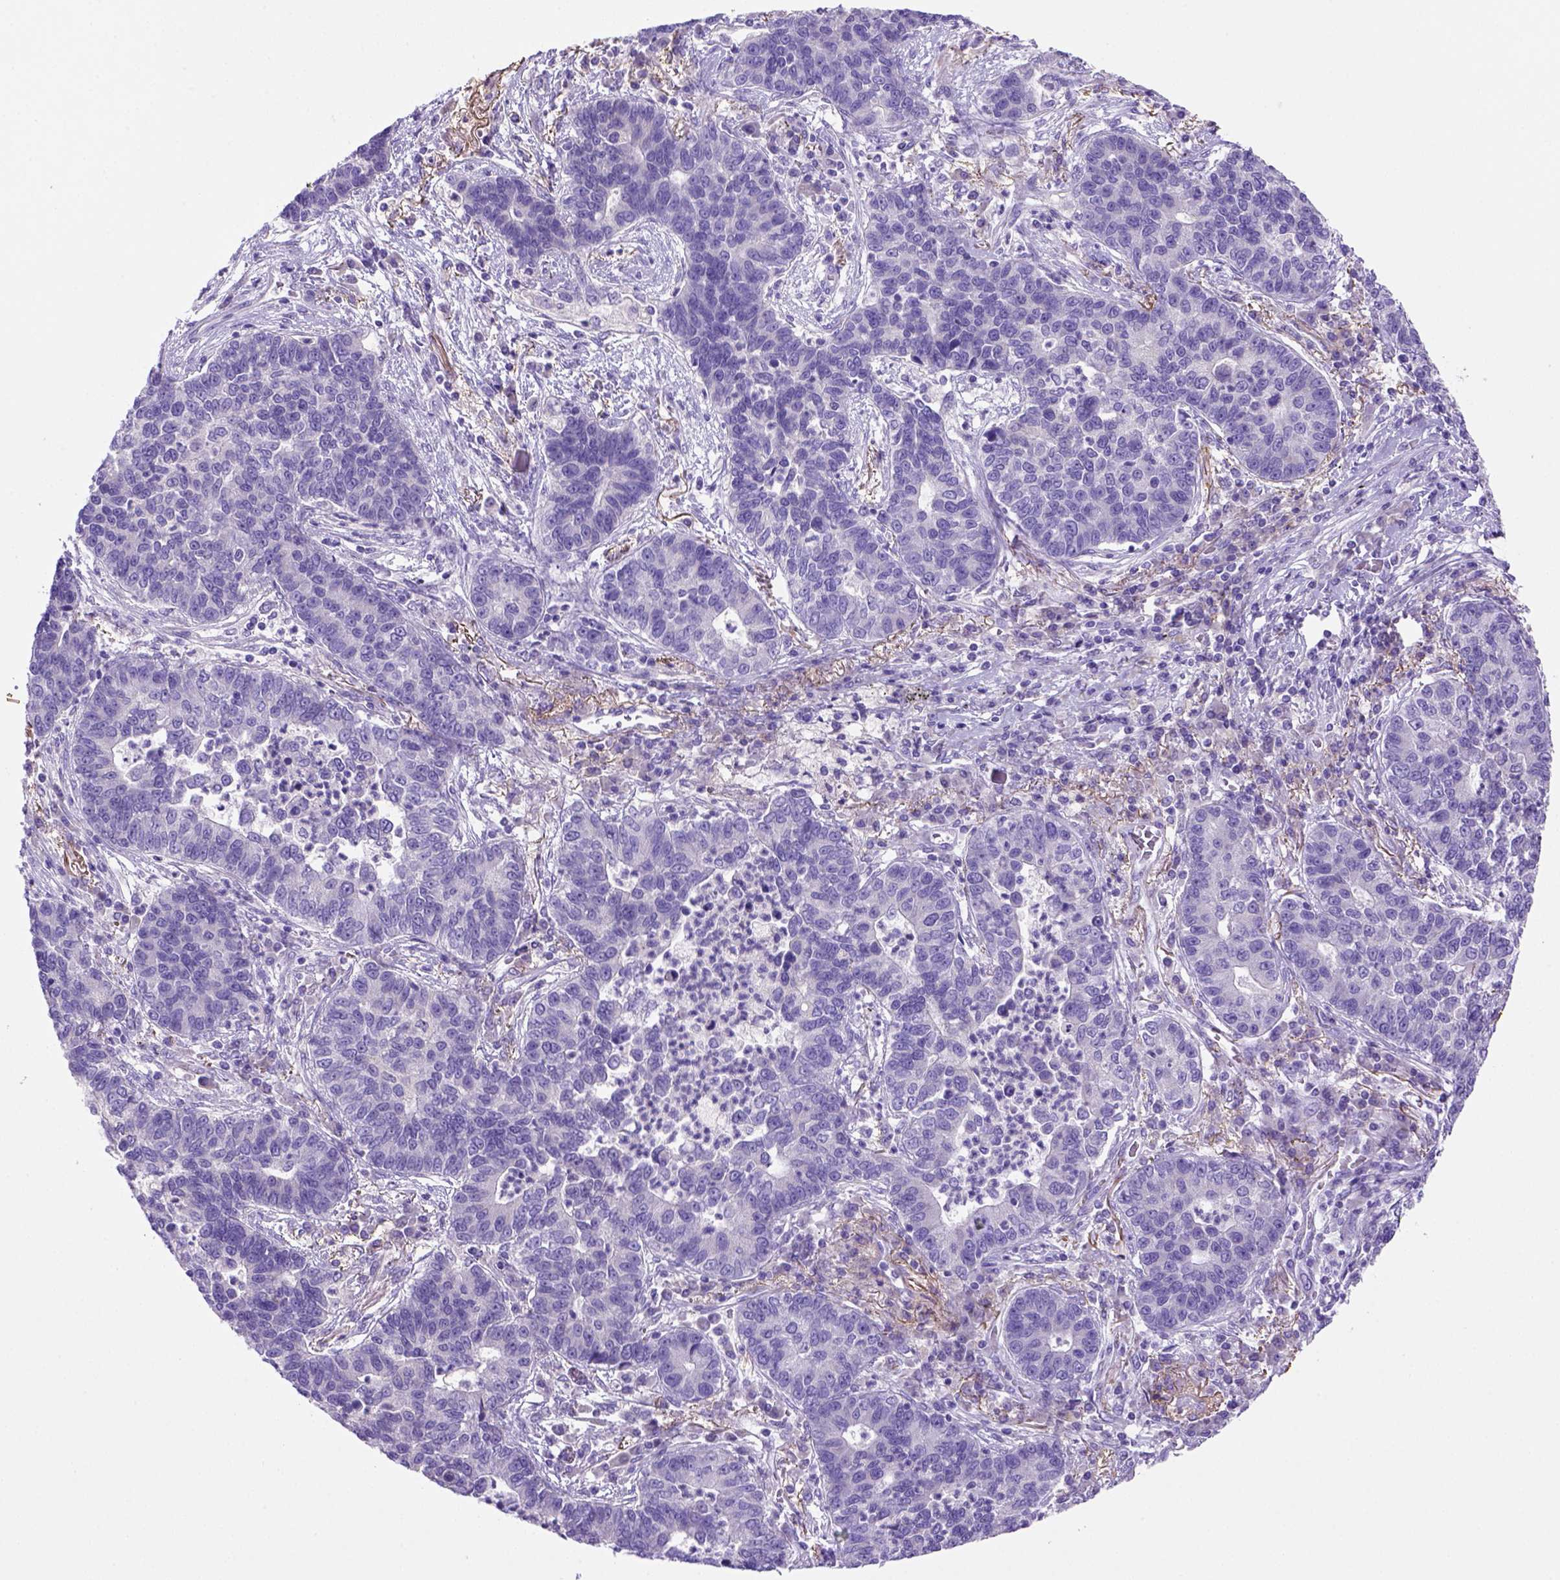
{"staining": {"intensity": "negative", "quantity": "none", "location": "none"}, "tissue": "lung cancer", "cell_type": "Tumor cells", "image_type": "cancer", "snomed": [{"axis": "morphology", "description": "Adenocarcinoma, NOS"}, {"axis": "topography", "description": "Lung"}], "caption": "This photomicrograph is of lung adenocarcinoma stained with immunohistochemistry to label a protein in brown with the nuclei are counter-stained blue. There is no expression in tumor cells. (Stains: DAB IHC with hematoxylin counter stain, Microscopy: brightfield microscopy at high magnification).", "gene": "SIRPD", "patient": {"sex": "female", "age": 57}}